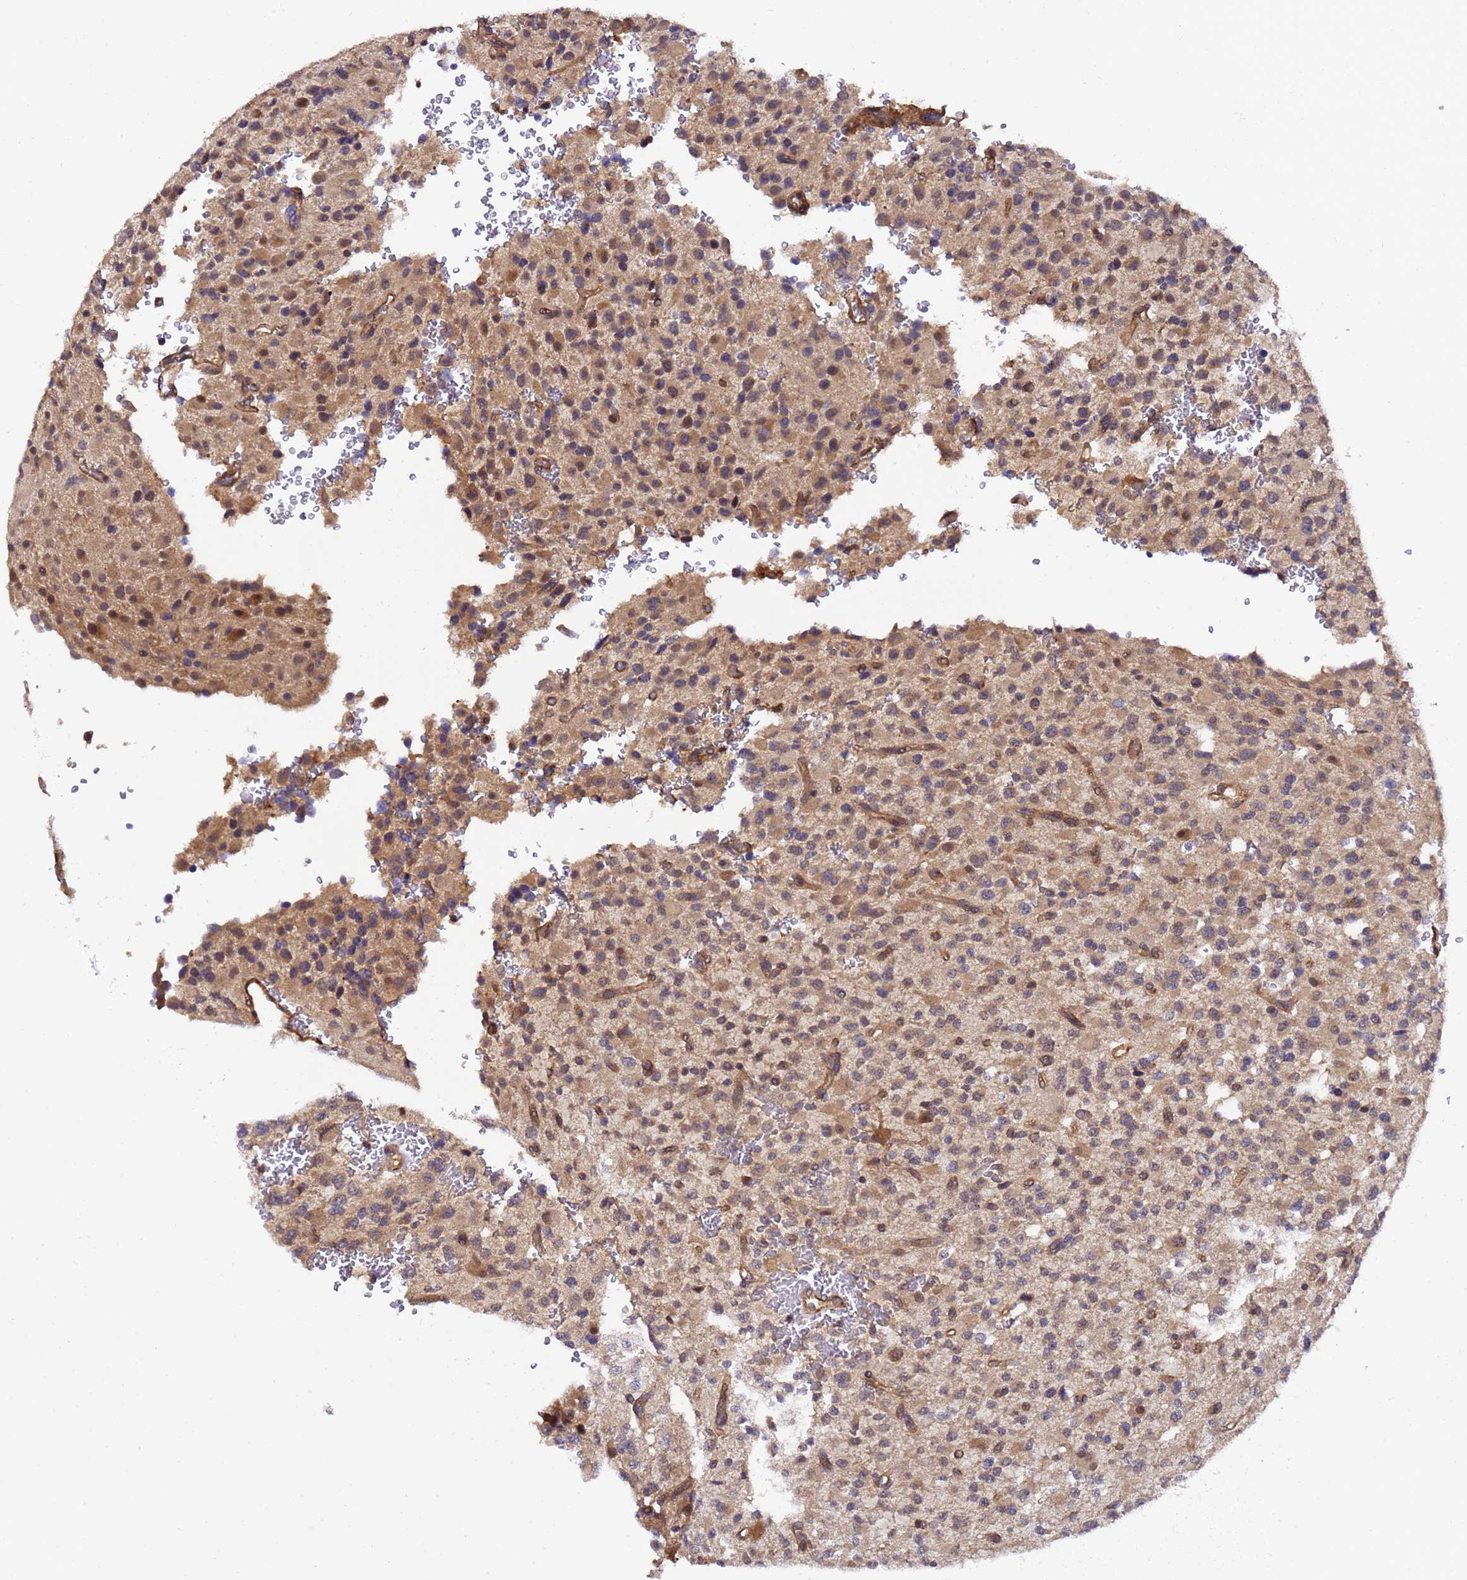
{"staining": {"intensity": "moderate", "quantity": "25%-75%", "location": "cytoplasmic/membranous,nuclear"}, "tissue": "glioma", "cell_type": "Tumor cells", "image_type": "cancer", "snomed": [{"axis": "morphology", "description": "Glioma, malignant, High grade"}, {"axis": "topography", "description": "Brain"}], "caption": "Human glioma stained with a brown dye reveals moderate cytoplasmic/membranous and nuclear positive expression in about 25%-75% of tumor cells.", "gene": "GSTCD", "patient": {"sex": "male", "age": 34}}